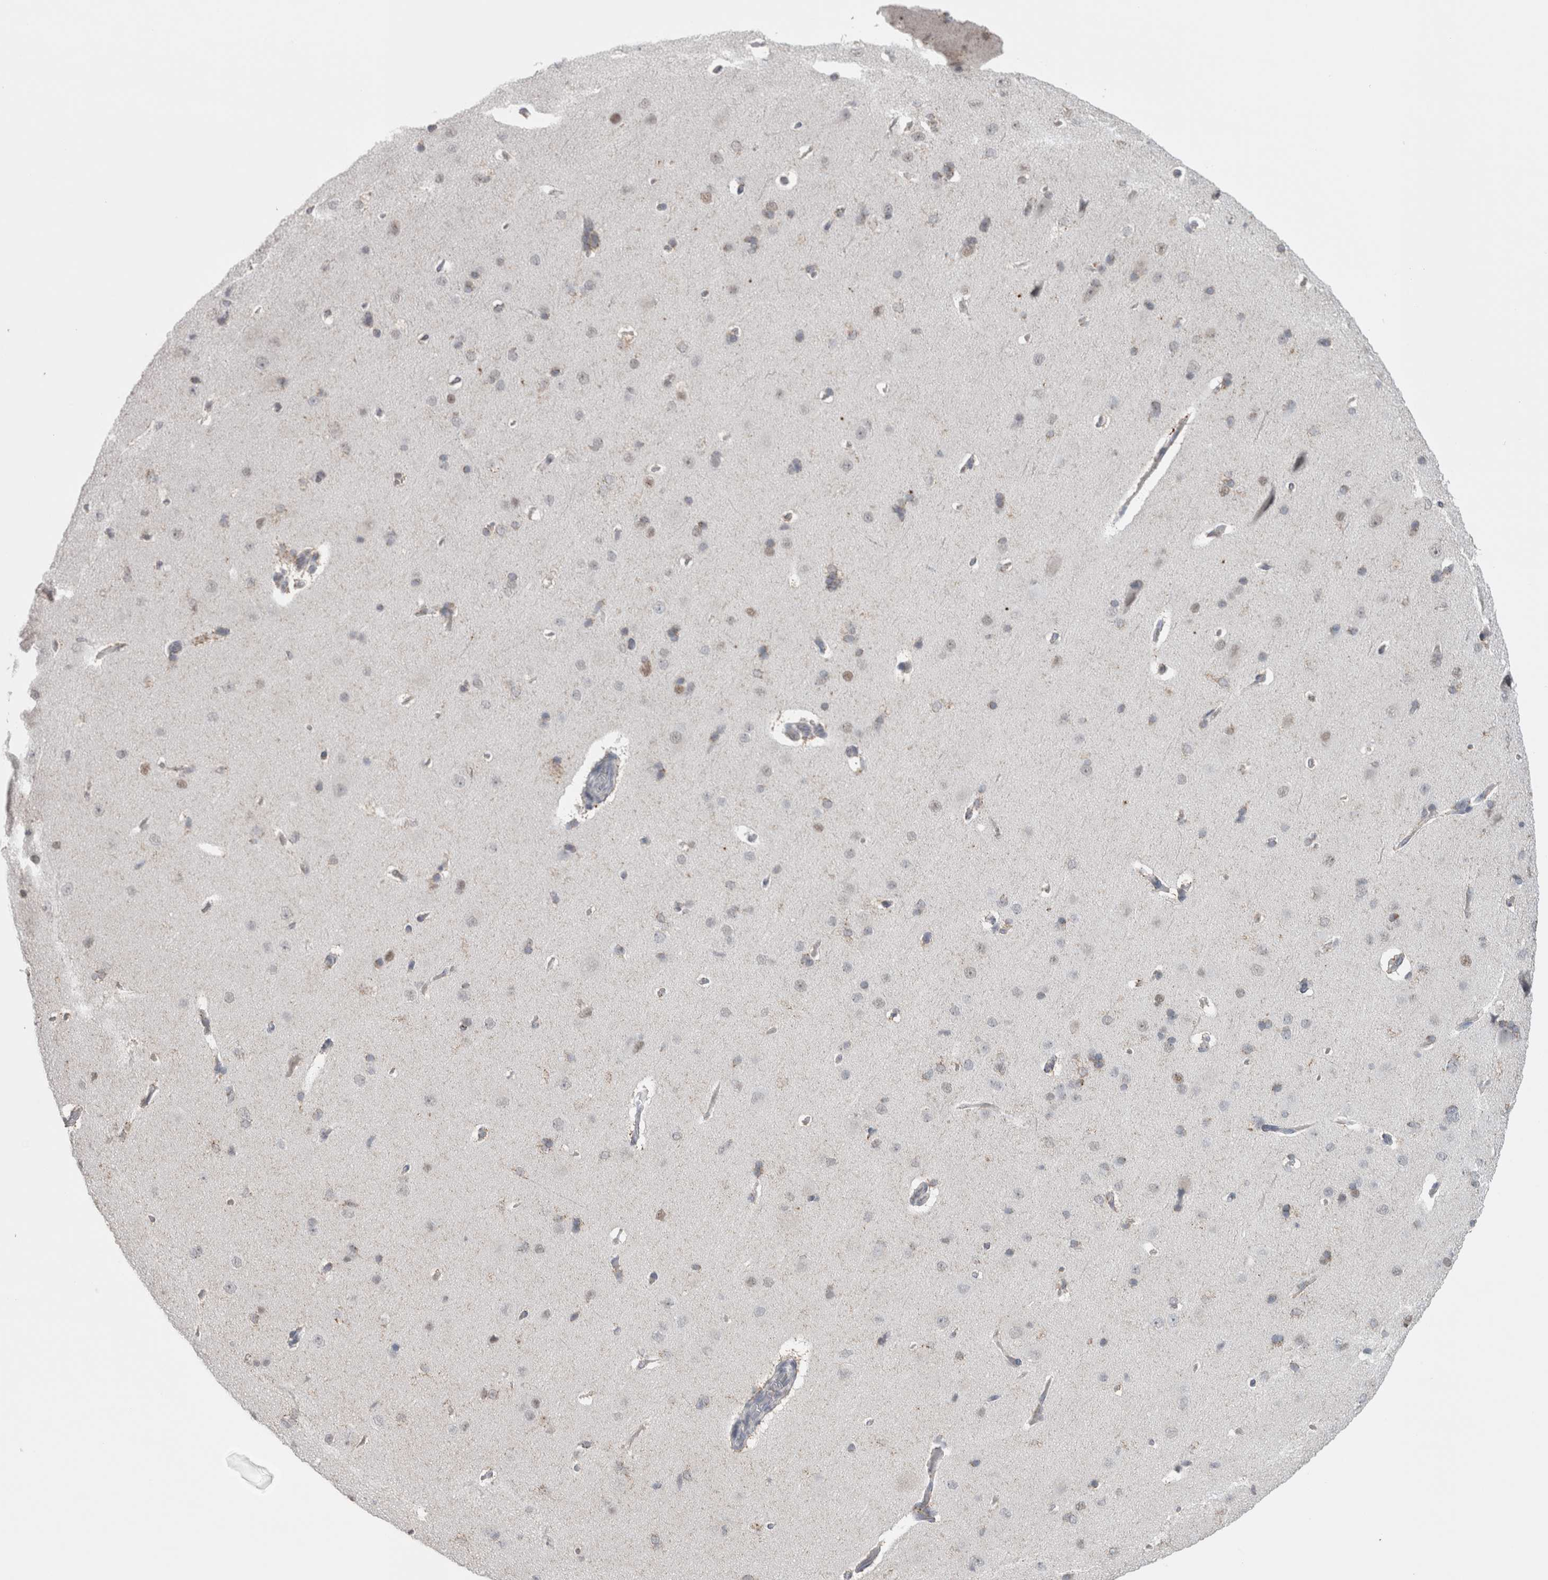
{"staining": {"intensity": "negative", "quantity": "none", "location": "none"}, "tissue": "cerebral cortex", "cell_type": "Endothelial cells", "image_type": "normal", "snomed": [{"axis": "morphology", "description": "Normal tissue, NOS"}, {"axis": "topography", "description": "Cerebral cortex"}], "caption": "Immunohistochemical staining of unremarkable cerebral cortex reveals no significant positivity in endothelial cells.", "gene": "PLIN1", "patient": {"sex": "male", "age": 62}}